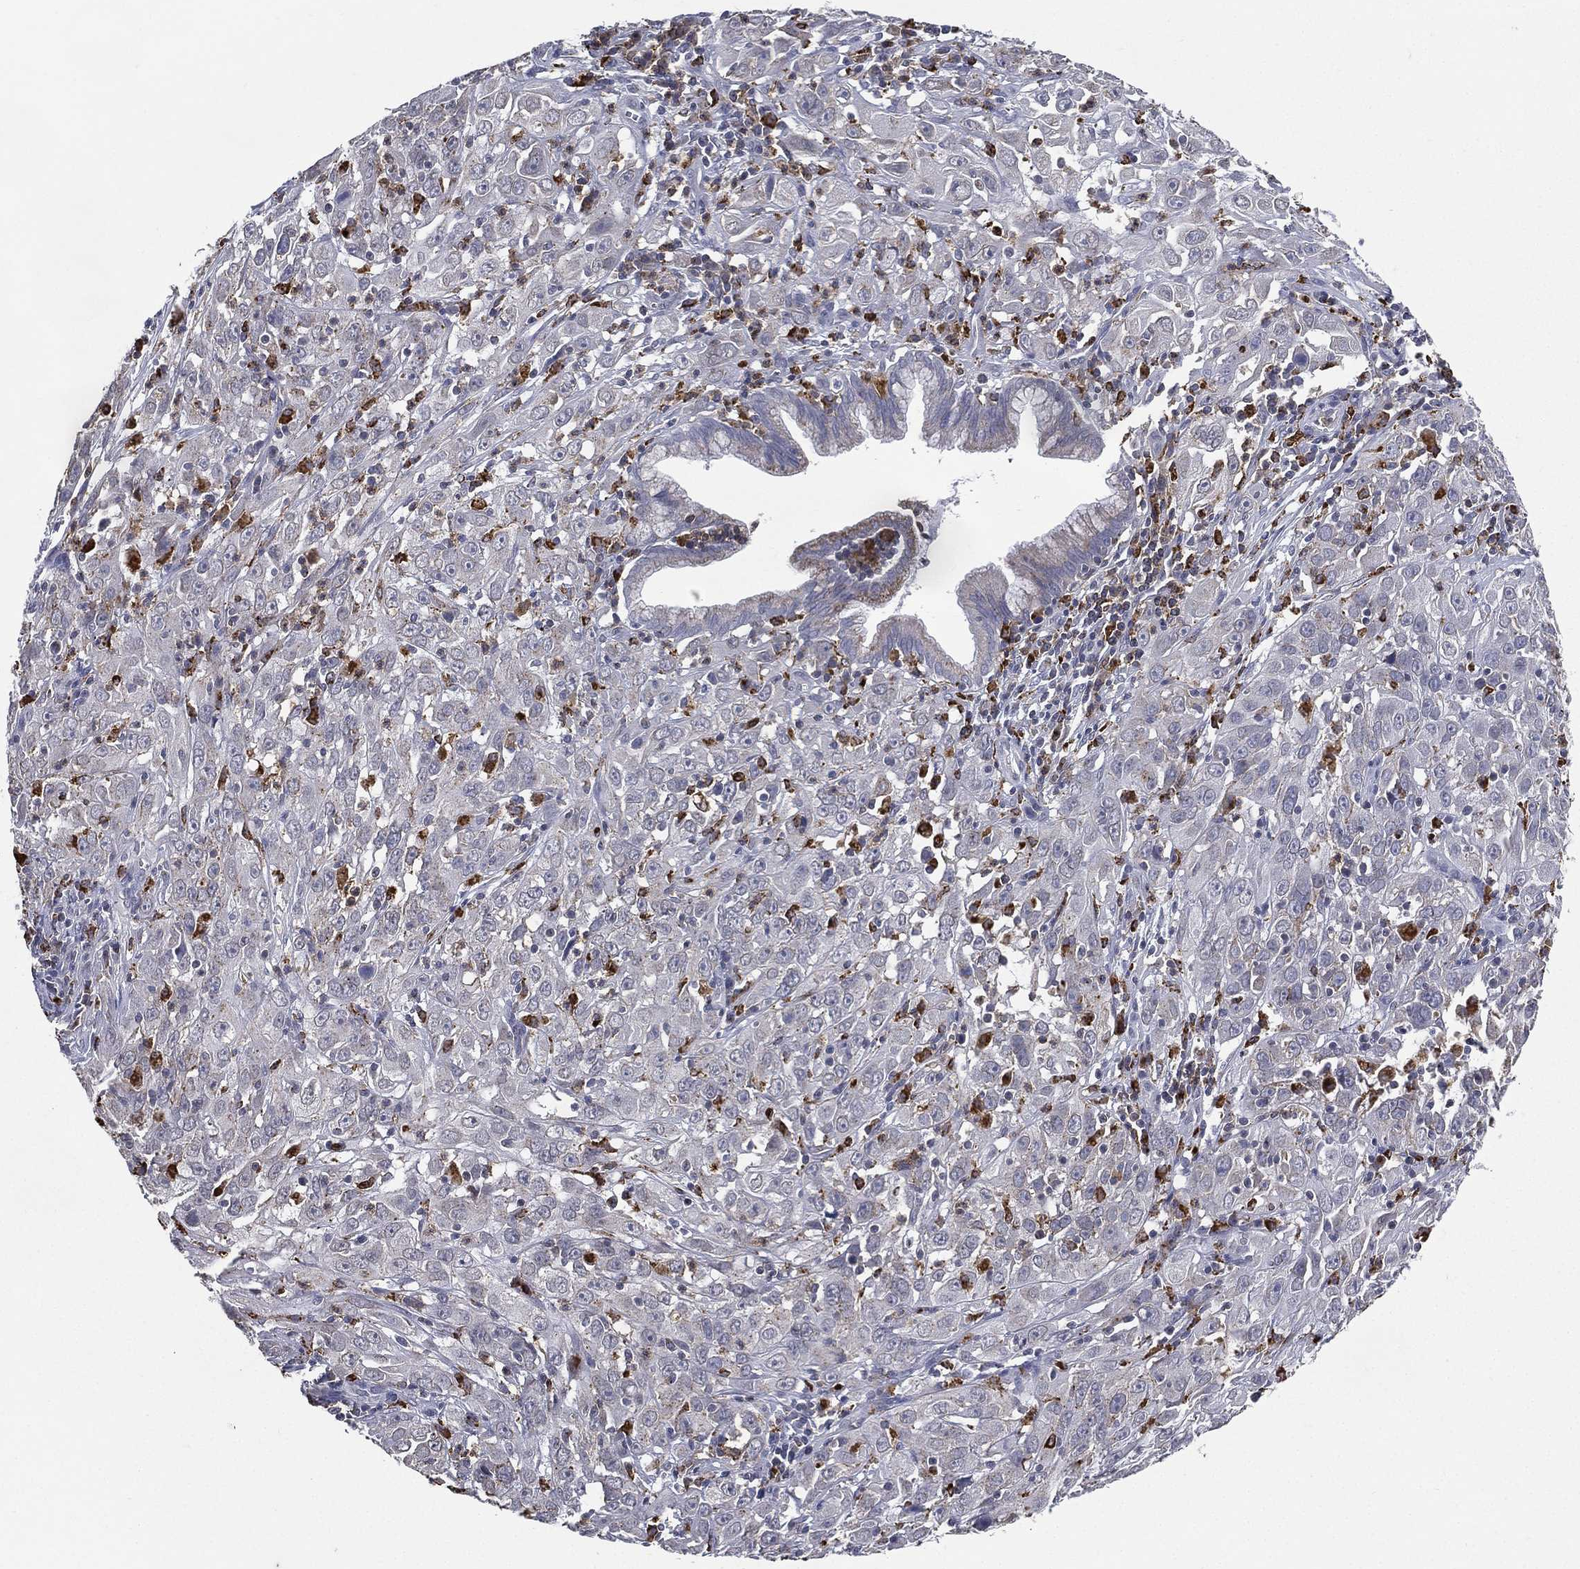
{"staining": {"intensity": "negative", "quantity": "none", "location": "none"}, "tissue": "cervical cancer", "cell_type": "Tumor cells", "image_type": "cancer", "snomed": [{"axis": "morphology", "description": "Squamous cell carcinoma, NOS"}, {"axis": "topography", "description": "Cervix"}], "caption": "High power microscopy photomicrograph of an IHC micrograph of cervical cancer (squamous cell carcinoma), revealing no significant expression in tumor cells.", "gene": "EVI2B", "patient": {"sex": "female", "age": 32}}